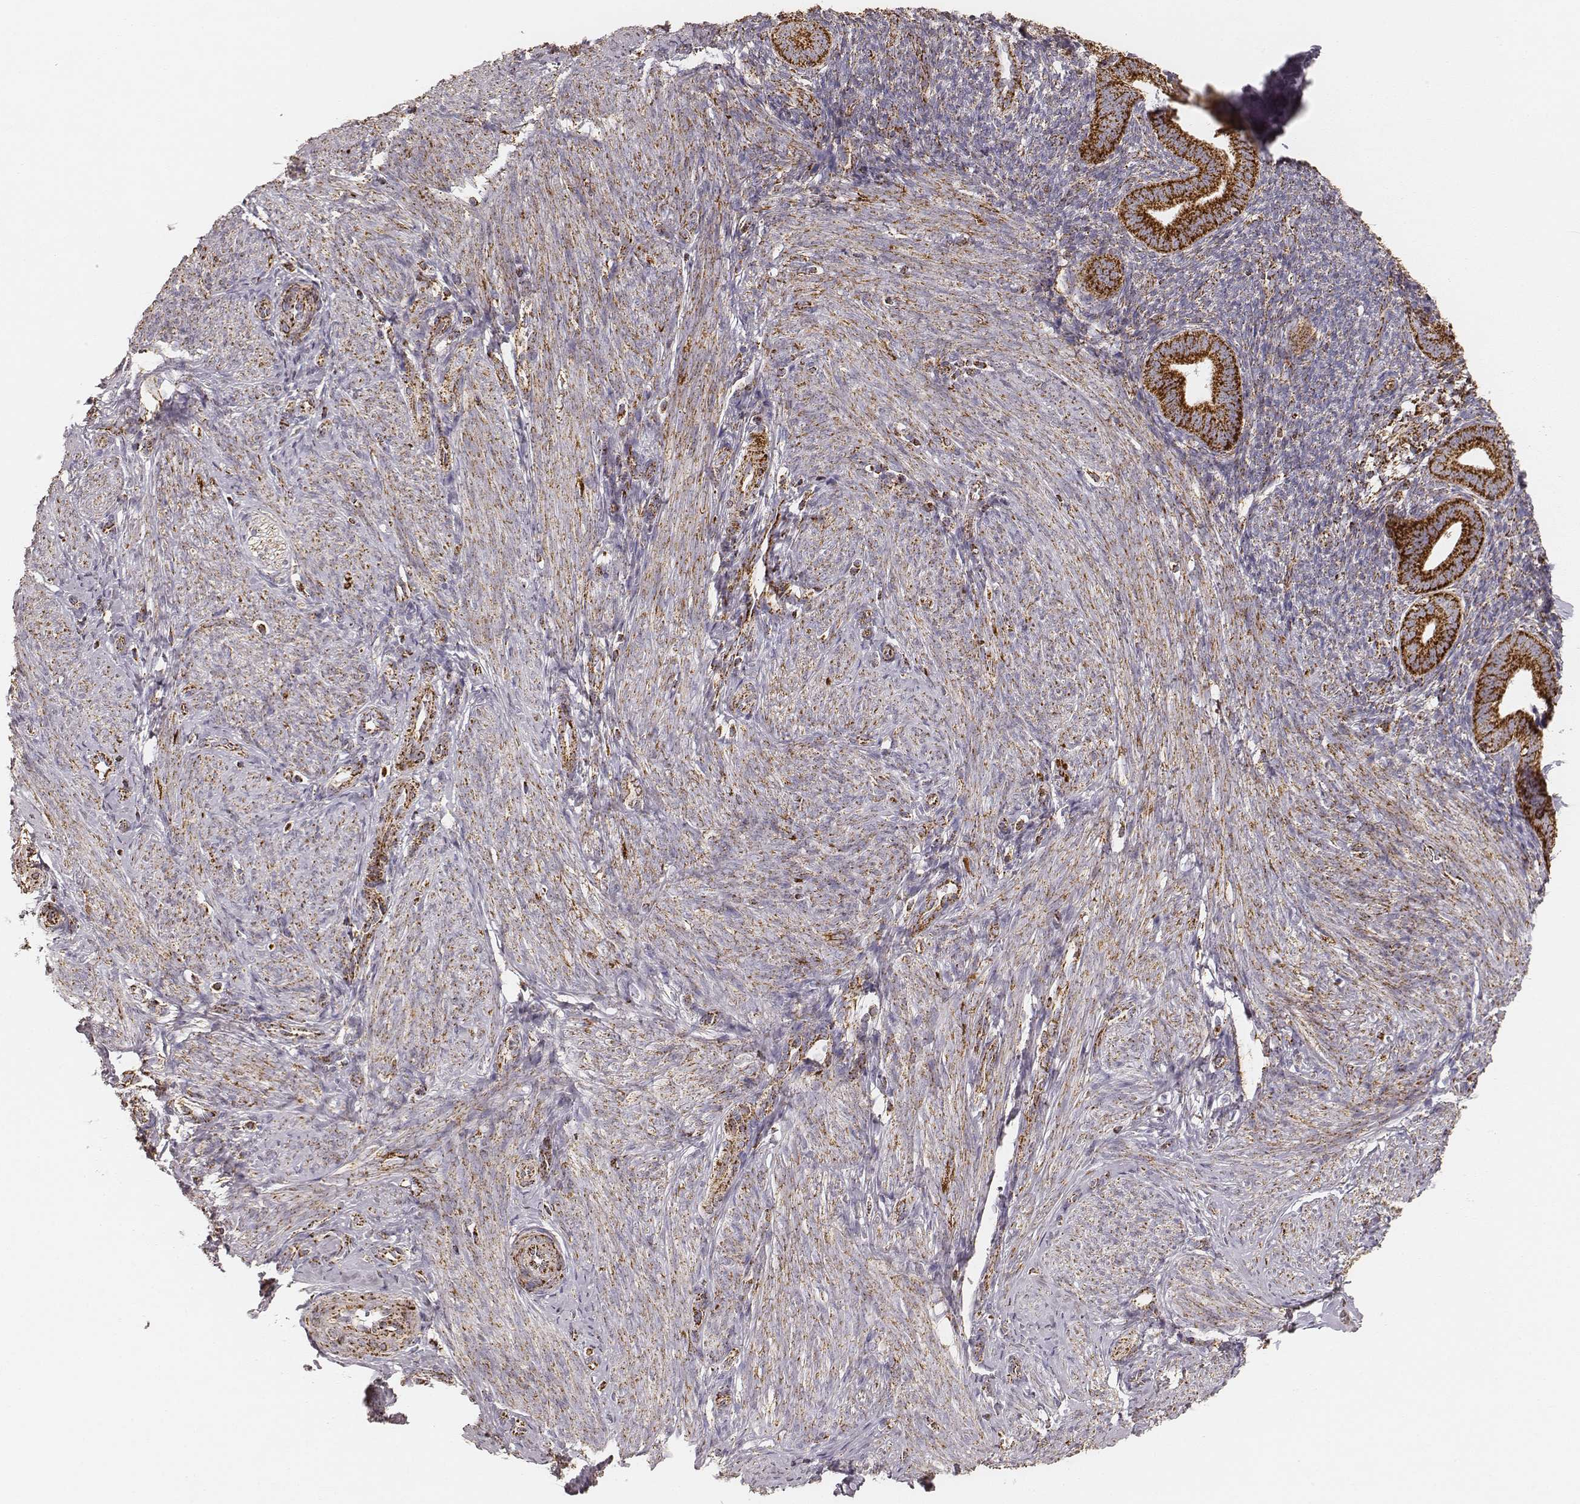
{"staining": {"intensity": "moderate", "quantity": "25%-75%", "location": "cytoplasmic/membranous"}, "tissue": "endometrium", "cell_type": "Cells in endometrial stroma", "image_type": "normal", "snomed": [{"axis": "morphology", "description": "Normal tissue, NOS"}, {"axis": "topography", "description": "Endometrium"}], "caption": "This image exhibits immunohistochemistry (IHC) staining of unremarkable human endometrium, with medium moderate cytoplasmic/membranous expression in approximately 25%-75% of cells in endometrial stroma.", "gene": "CS", "patient": {"sex": "female", "age": 40}}